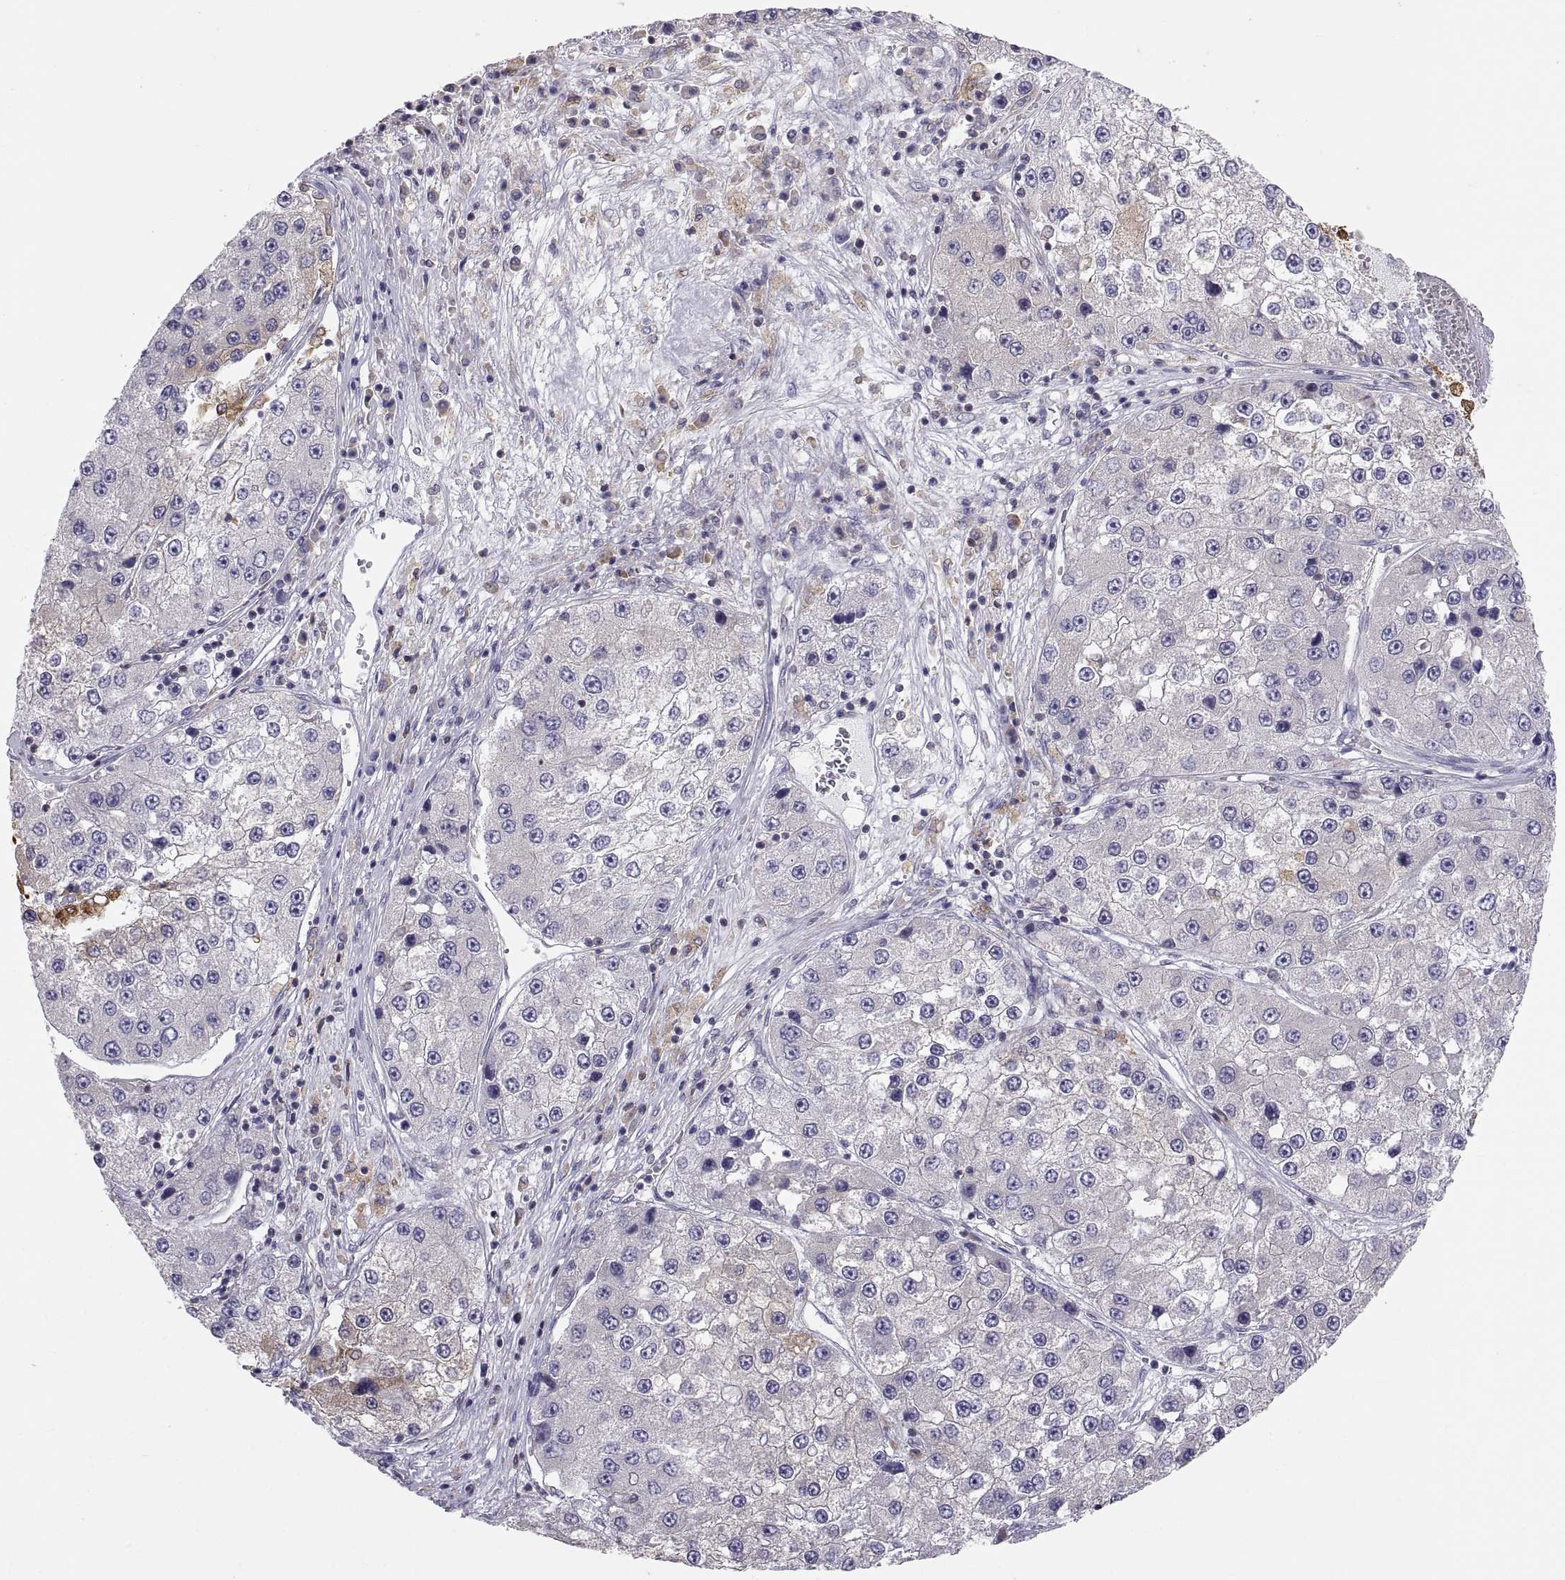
{"staining": {"intensity": "negative", "quantity": "none", "location": "none"}, "tissue": "liver cancer", "cell_type": "Tumor cells", "image_type": "cancer", "snomed": [{"axis": "morphology", "description": "Carcinoma, Hepatocellular, NOS"}, {"axis": "topography", "description": "Liver"}], "caption": "Hepatocellular carcinoma (liver) was stained to show a protein in brown. There is no significant positivity in tumor cells.", "gene": "ERO1A", "patient": {"sex": "female", "age": 73}}